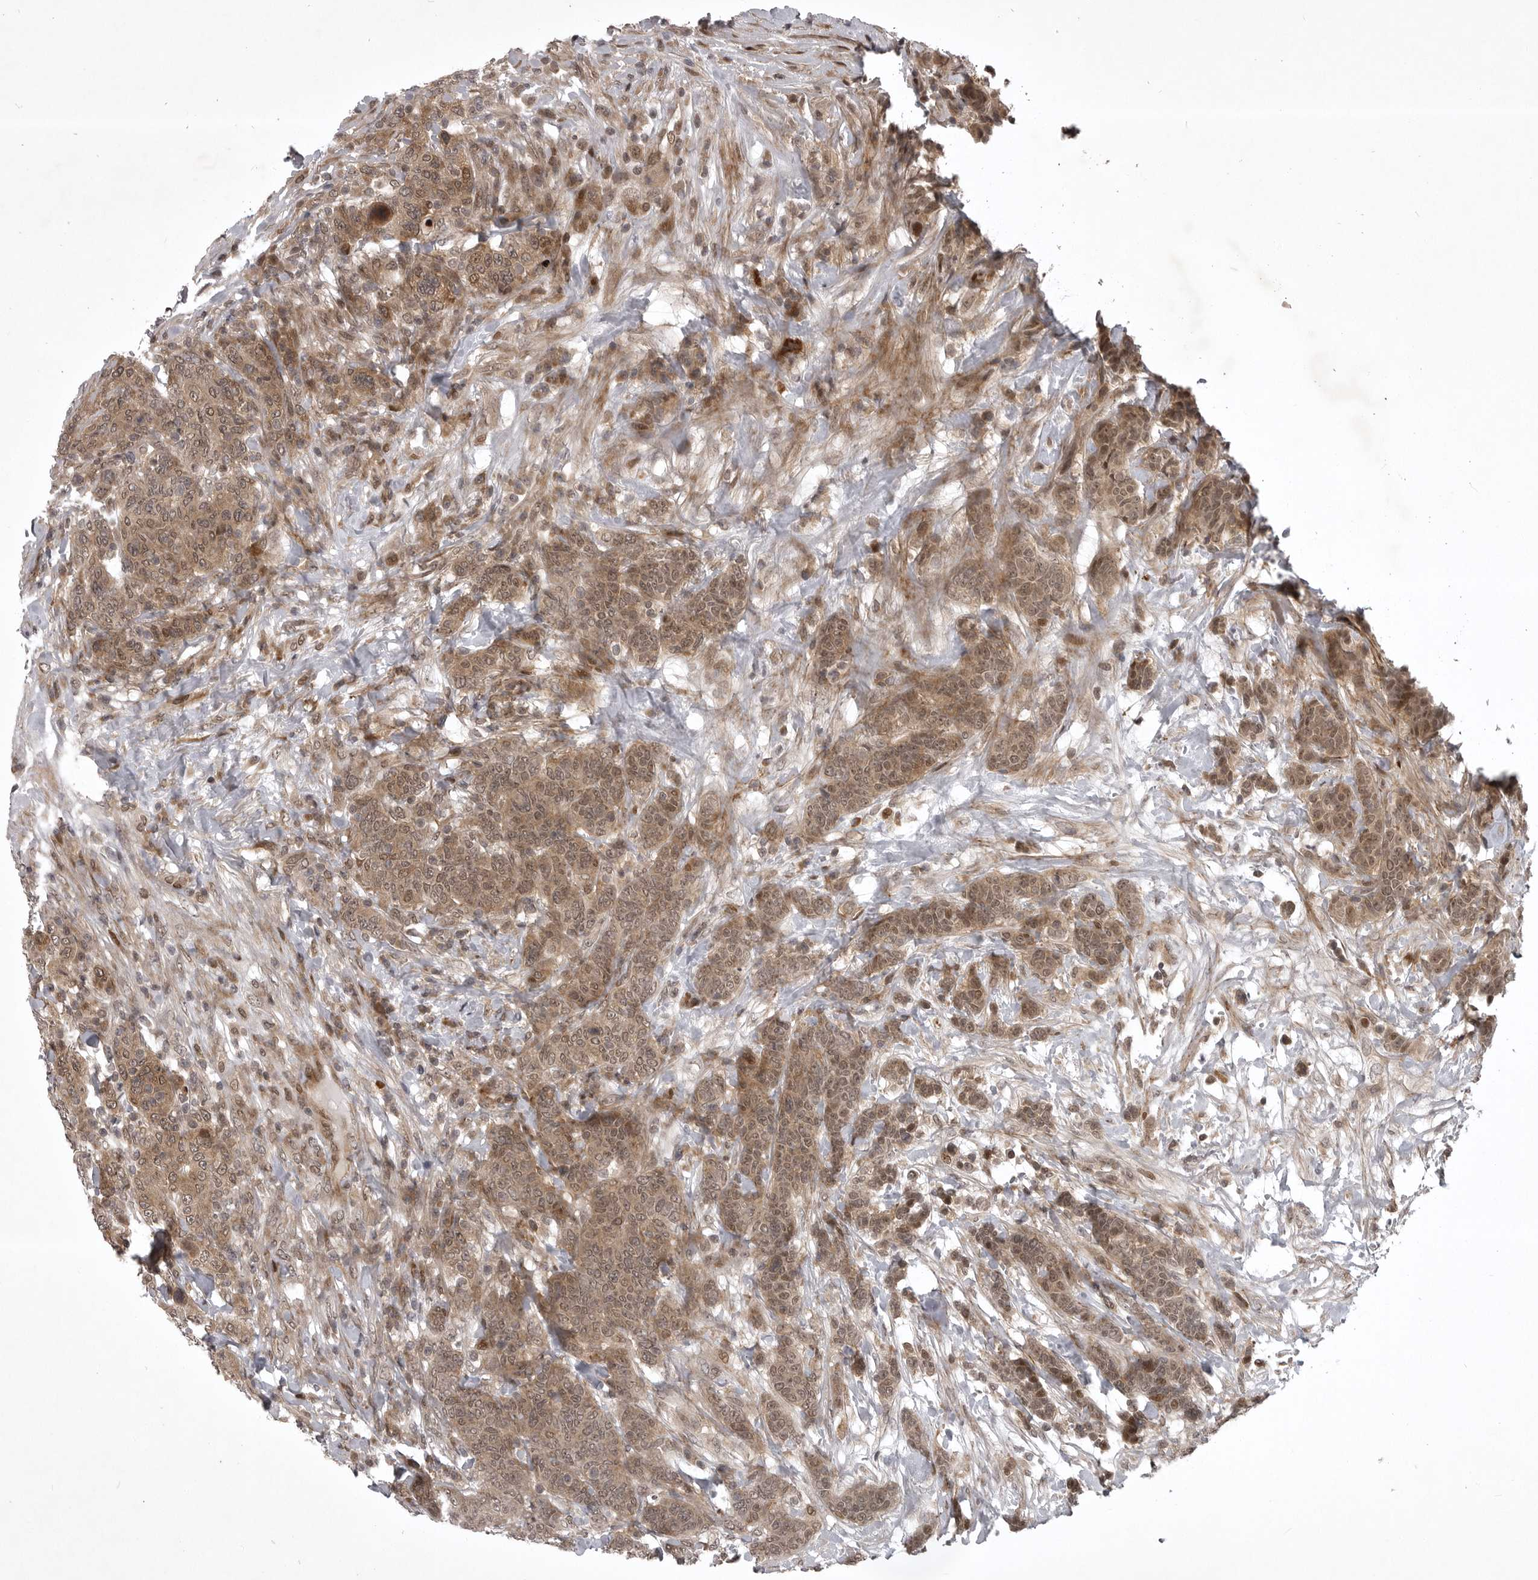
{"staining": {"intensity": "moderate", "quantity": ">75%", "location": "cytoplasmic/membranous,nuclear"}, "tissue": "breast cancer", "cell_type": "Tumor cells", "image_type": "cancer", "snomed": [{"axis": "morphology", "description": "Duct carcinoma"}, {"axis": "topography", "description": "Breast"}], "caption": "A photomicrograph of human breast cancer stained for a protein demonstrates moderate cytoplasmic/membranous and nuclear brown staining in tumor cells.", "gene": "SNX16", "patient": {"sex": "female", "age": 37}}